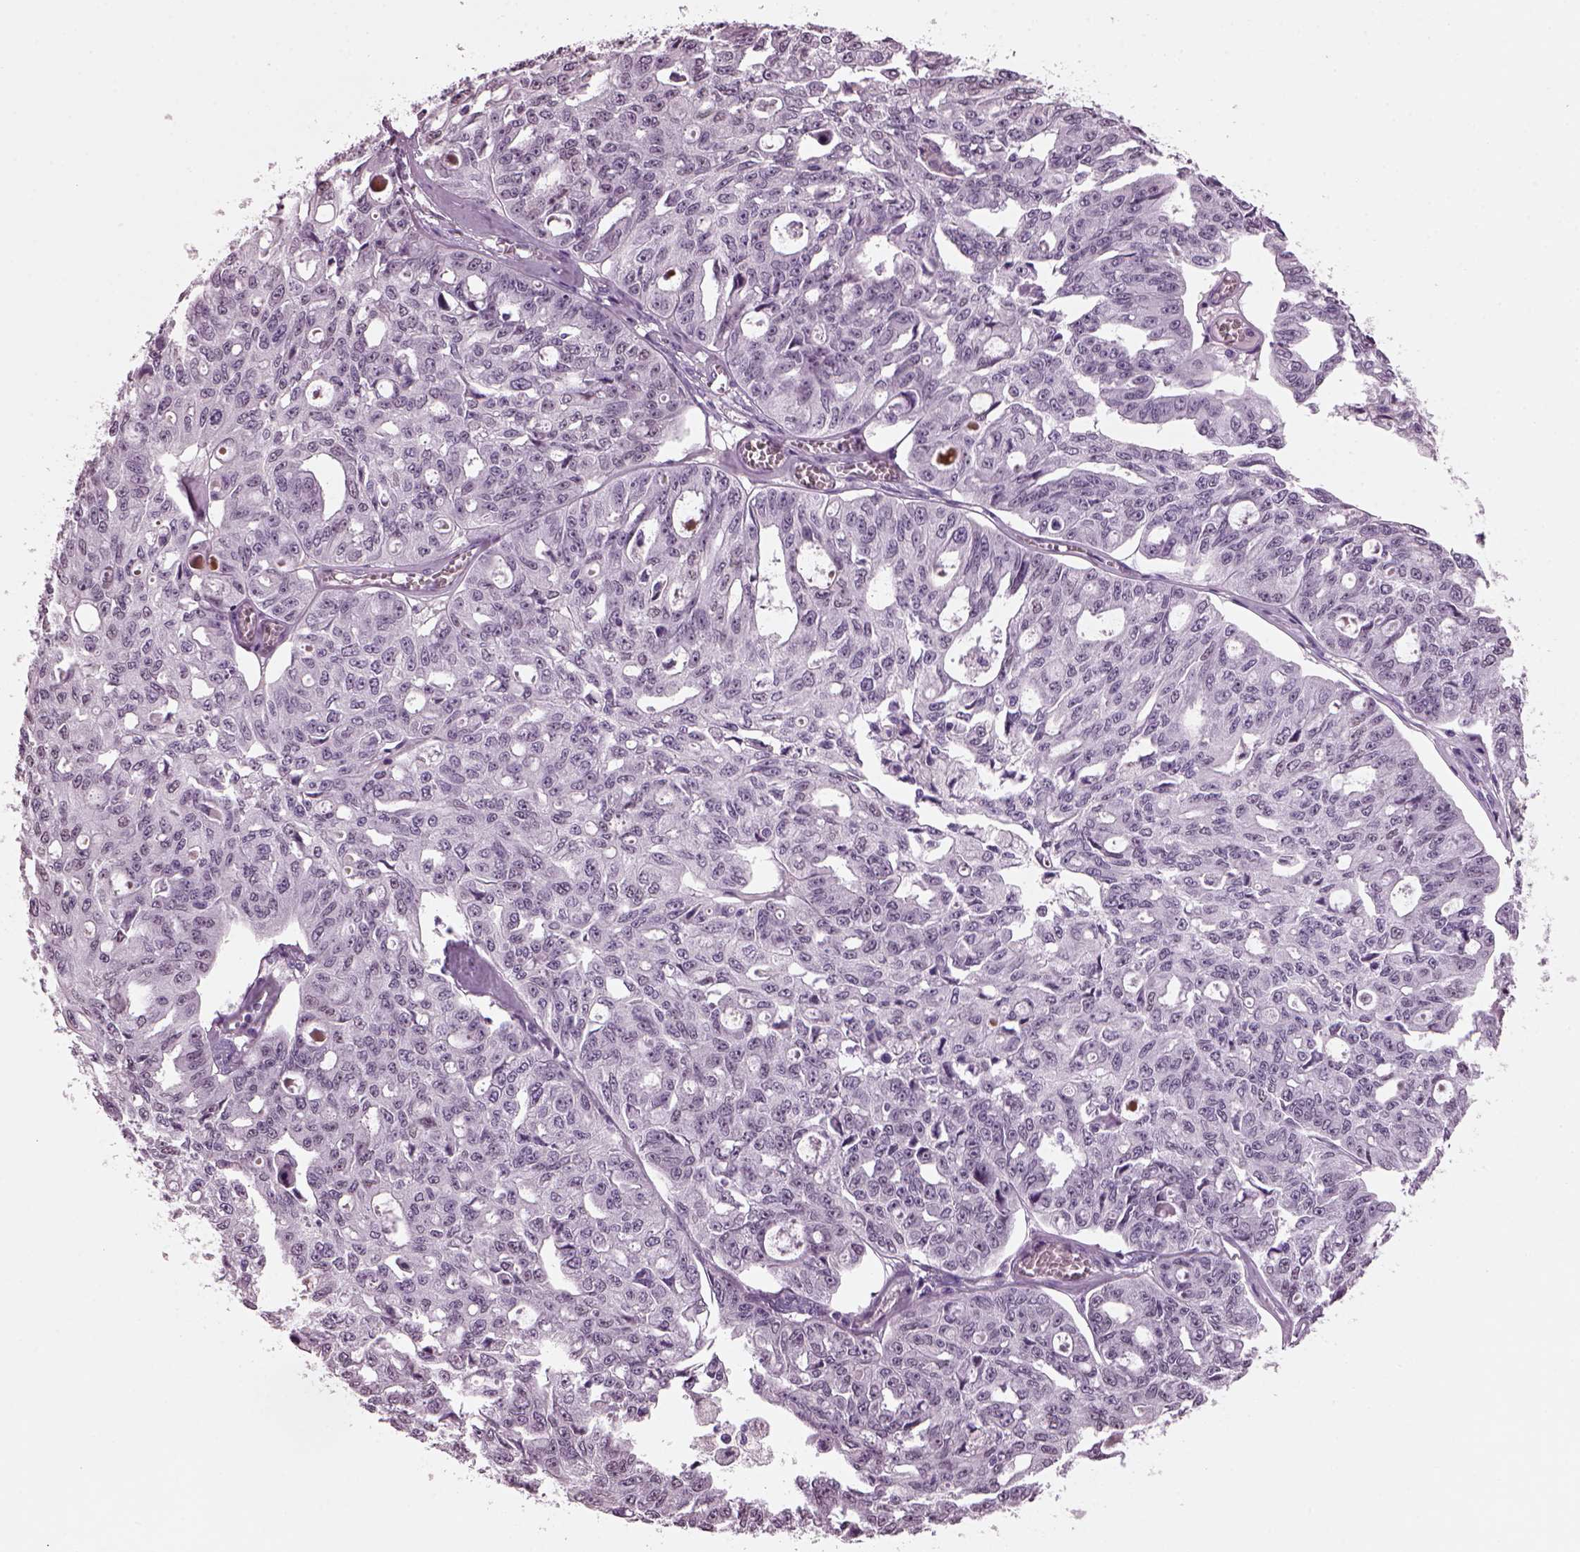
{"staining": {"intensity": "negative", "quantity": "none", "location": "none"}, "tissue": "ovarian cancer", "cell_type": "Tumor cells", "image_type": "cancer", "snomed": [{"axis": "morphology", "description": "Carcinoma, endometroid"}, {"axis": "topography", "description": "Ovary"}], "caption": "This is an immunohistochemistry (IHC) image of endometroid carcinoma (ovarian). There is no expression in tumor cells.", "gene": "KRTAP3-2", "patient": {"sex": "female", "age": 65}}